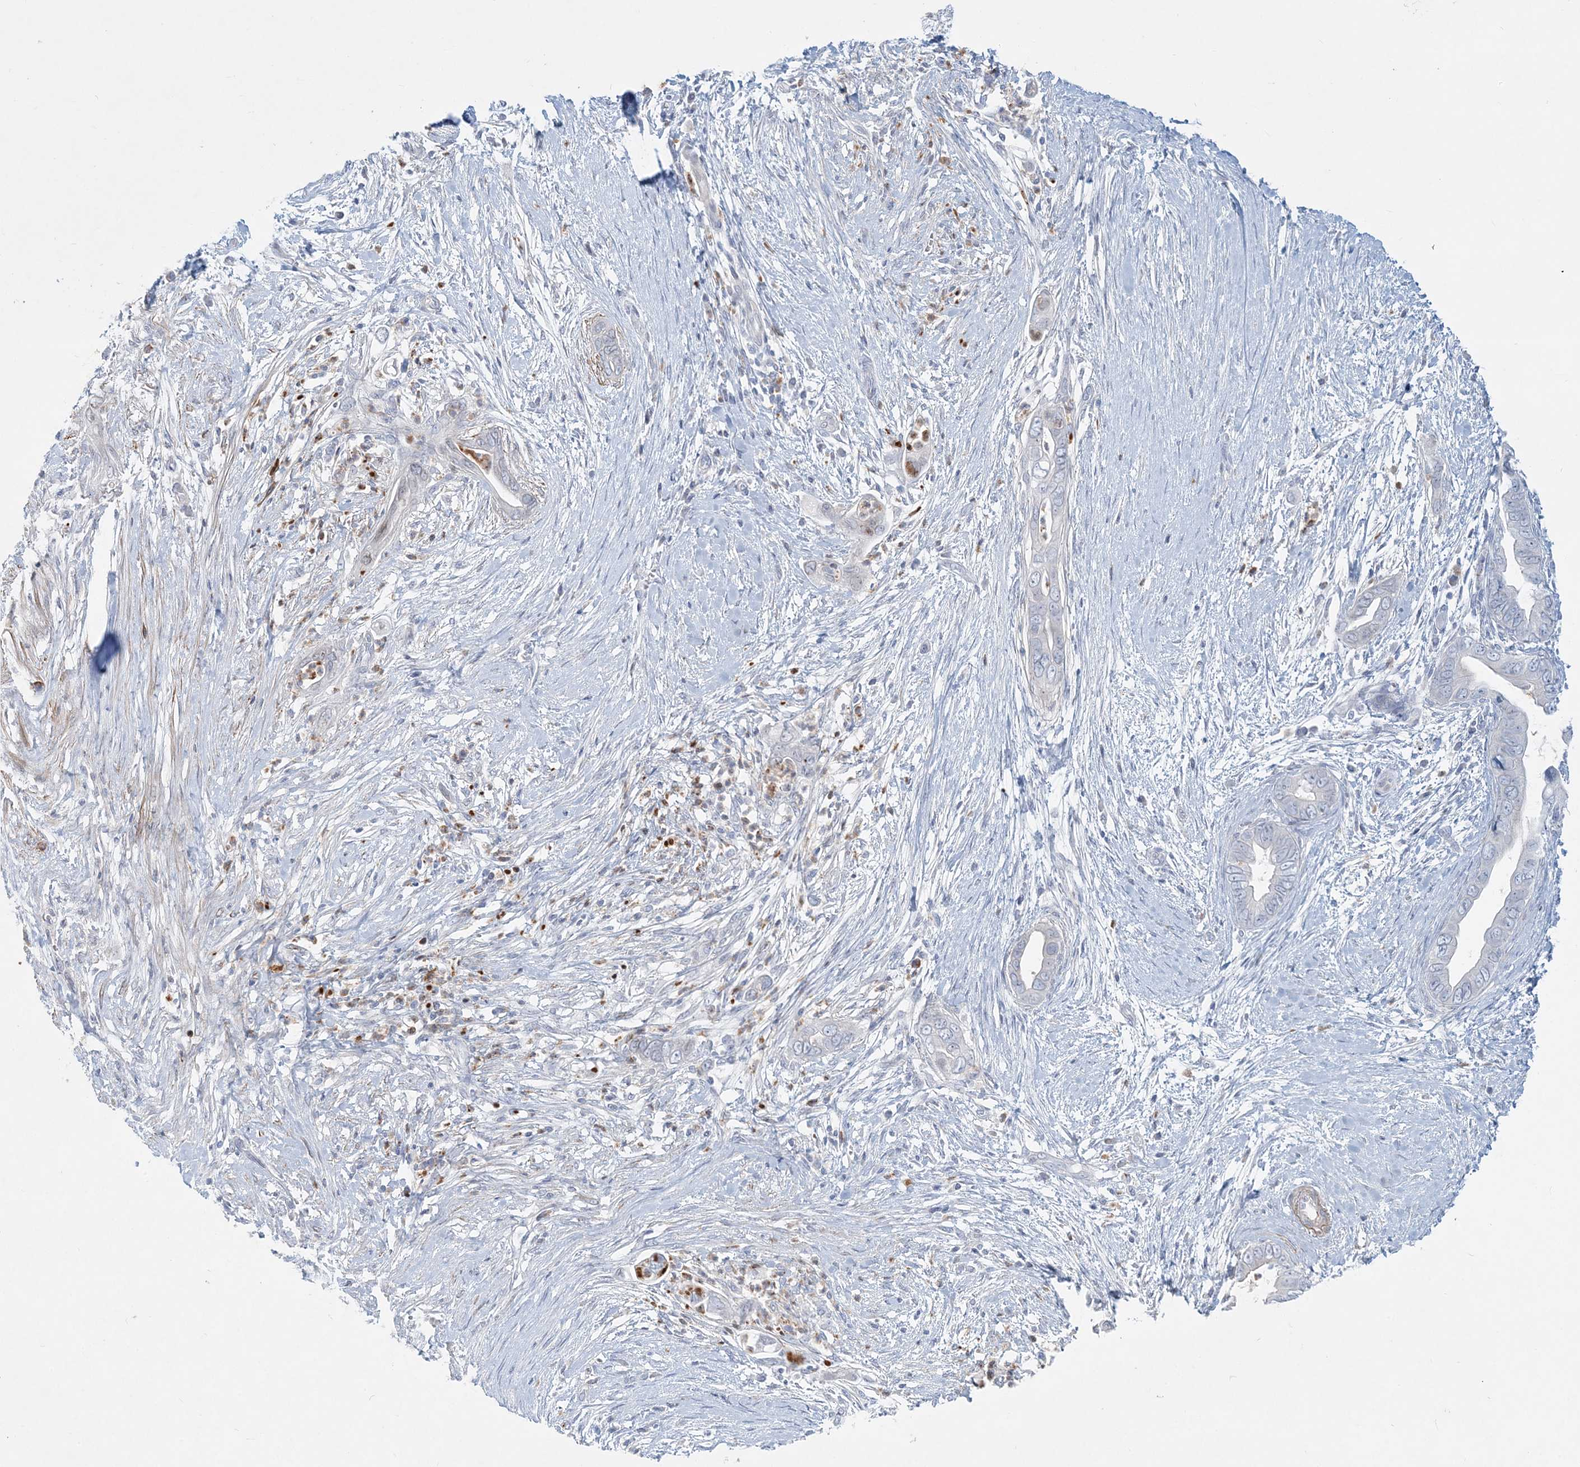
{"staining": {"intensity": "negative", "quantity": "none", "location": "none"}, "tissue": "pancreatic cancer", "cell_type": "Tumor cells", "image_type": "cancer", "snomed": [{"axis": "morphology", "description": "Adenocarcinoma, NOS"}, {"axis": "topography", "description": "Pancreas"}], "caption": "This is an IHC histopathology image of human adenocarcinoma (pancreatic). There is no positivity in tumor cells.", "gene": "DNAH5", "patient": {"sex": "male", "age": 75}}